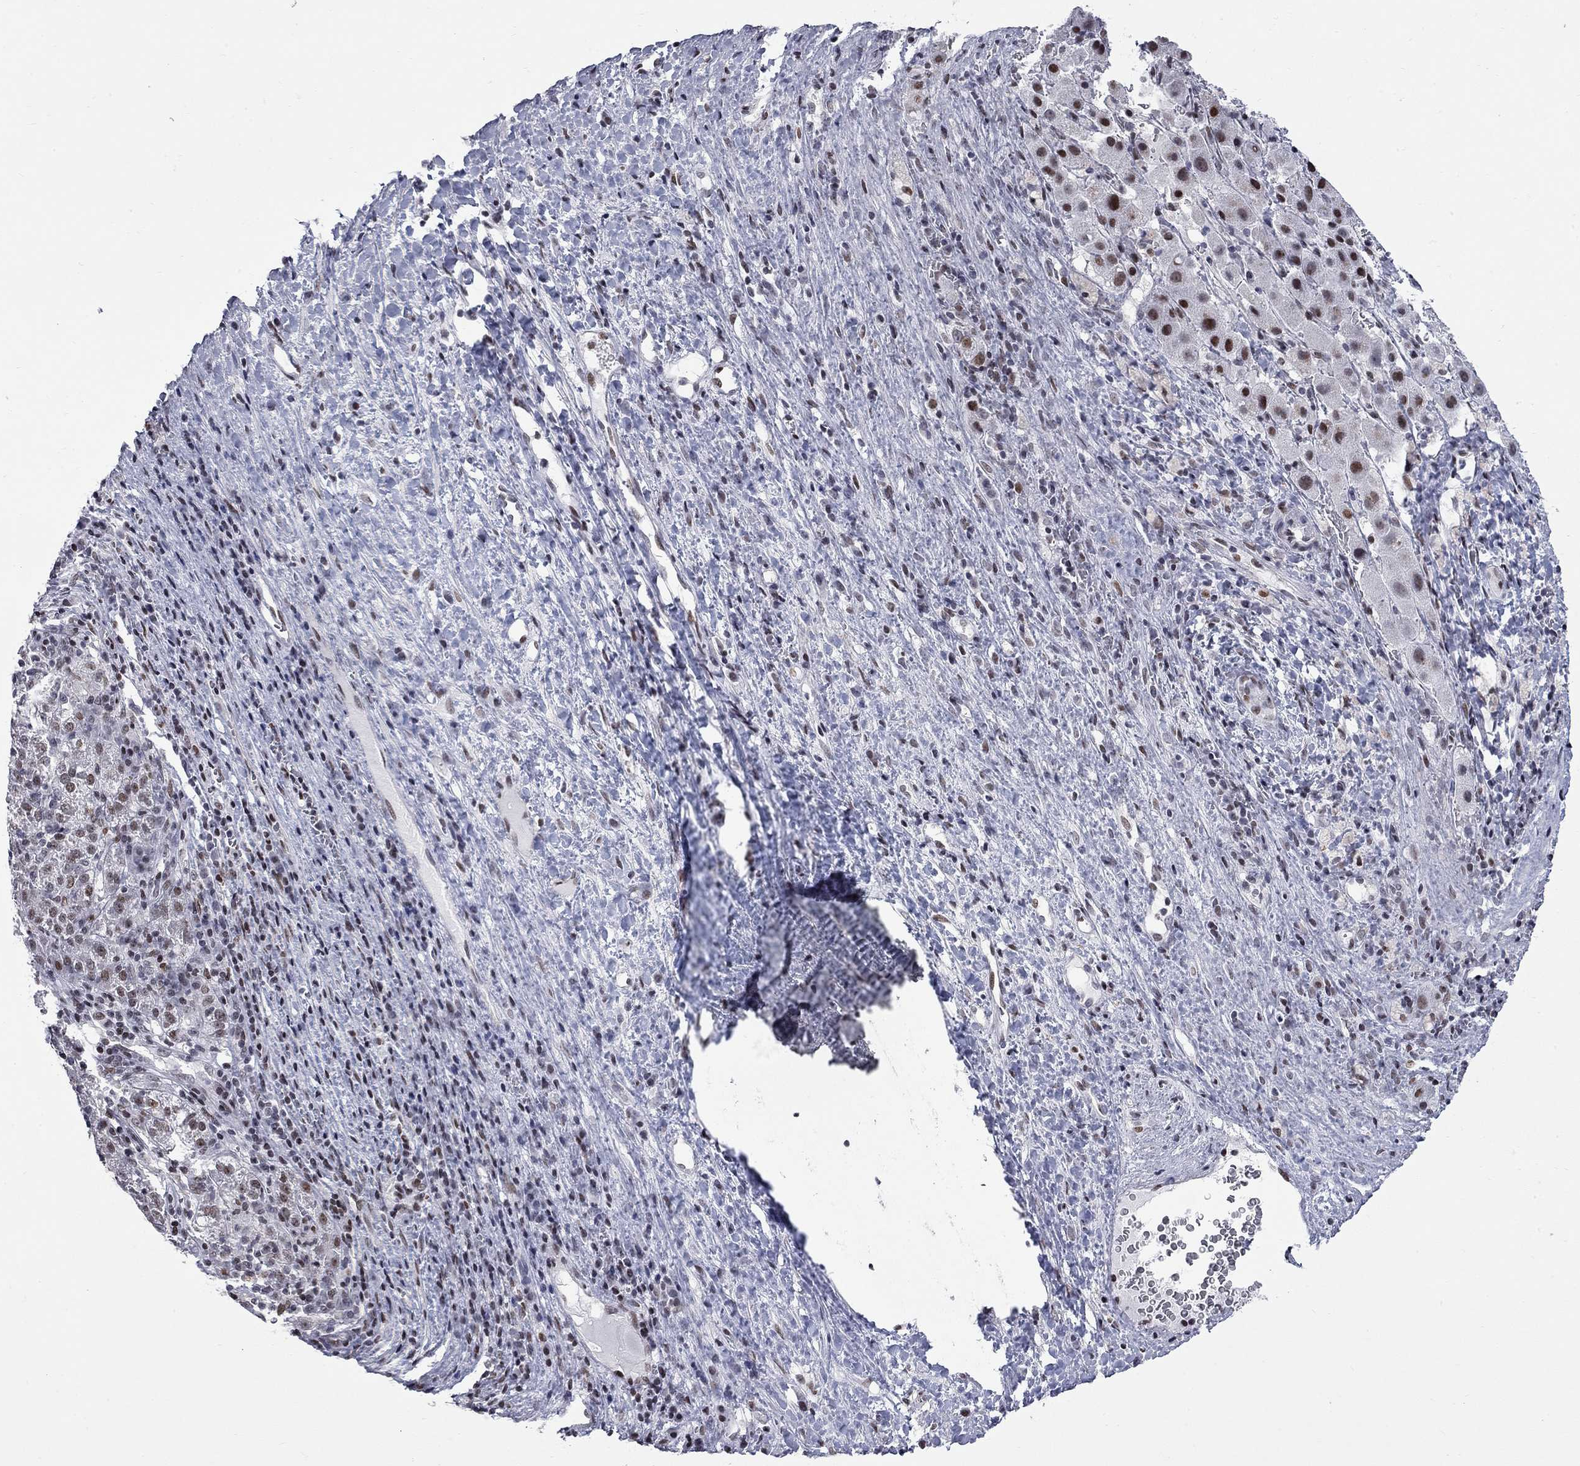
{"staining": {"intensity": "strong", "quantity": "<25%", "location": "nuclear"}, "tissue": "liver cancer", "cell_type": "Tumor cells", "image_type": "cancer", "snomed": [{"axis": "morphology", "description": "Carcinoma, Hepatocellular, NOS"}, {"axis": "topography", "description": "Liver"}], "caption": "Immunohistochemical staining of liver hepatocellular carcinoma reveals medium levels of strong nuclear protein staining in about <25% of tumor cells.", "gene": "ZNF154", "patient": {"sex": "female", "age": 60}}